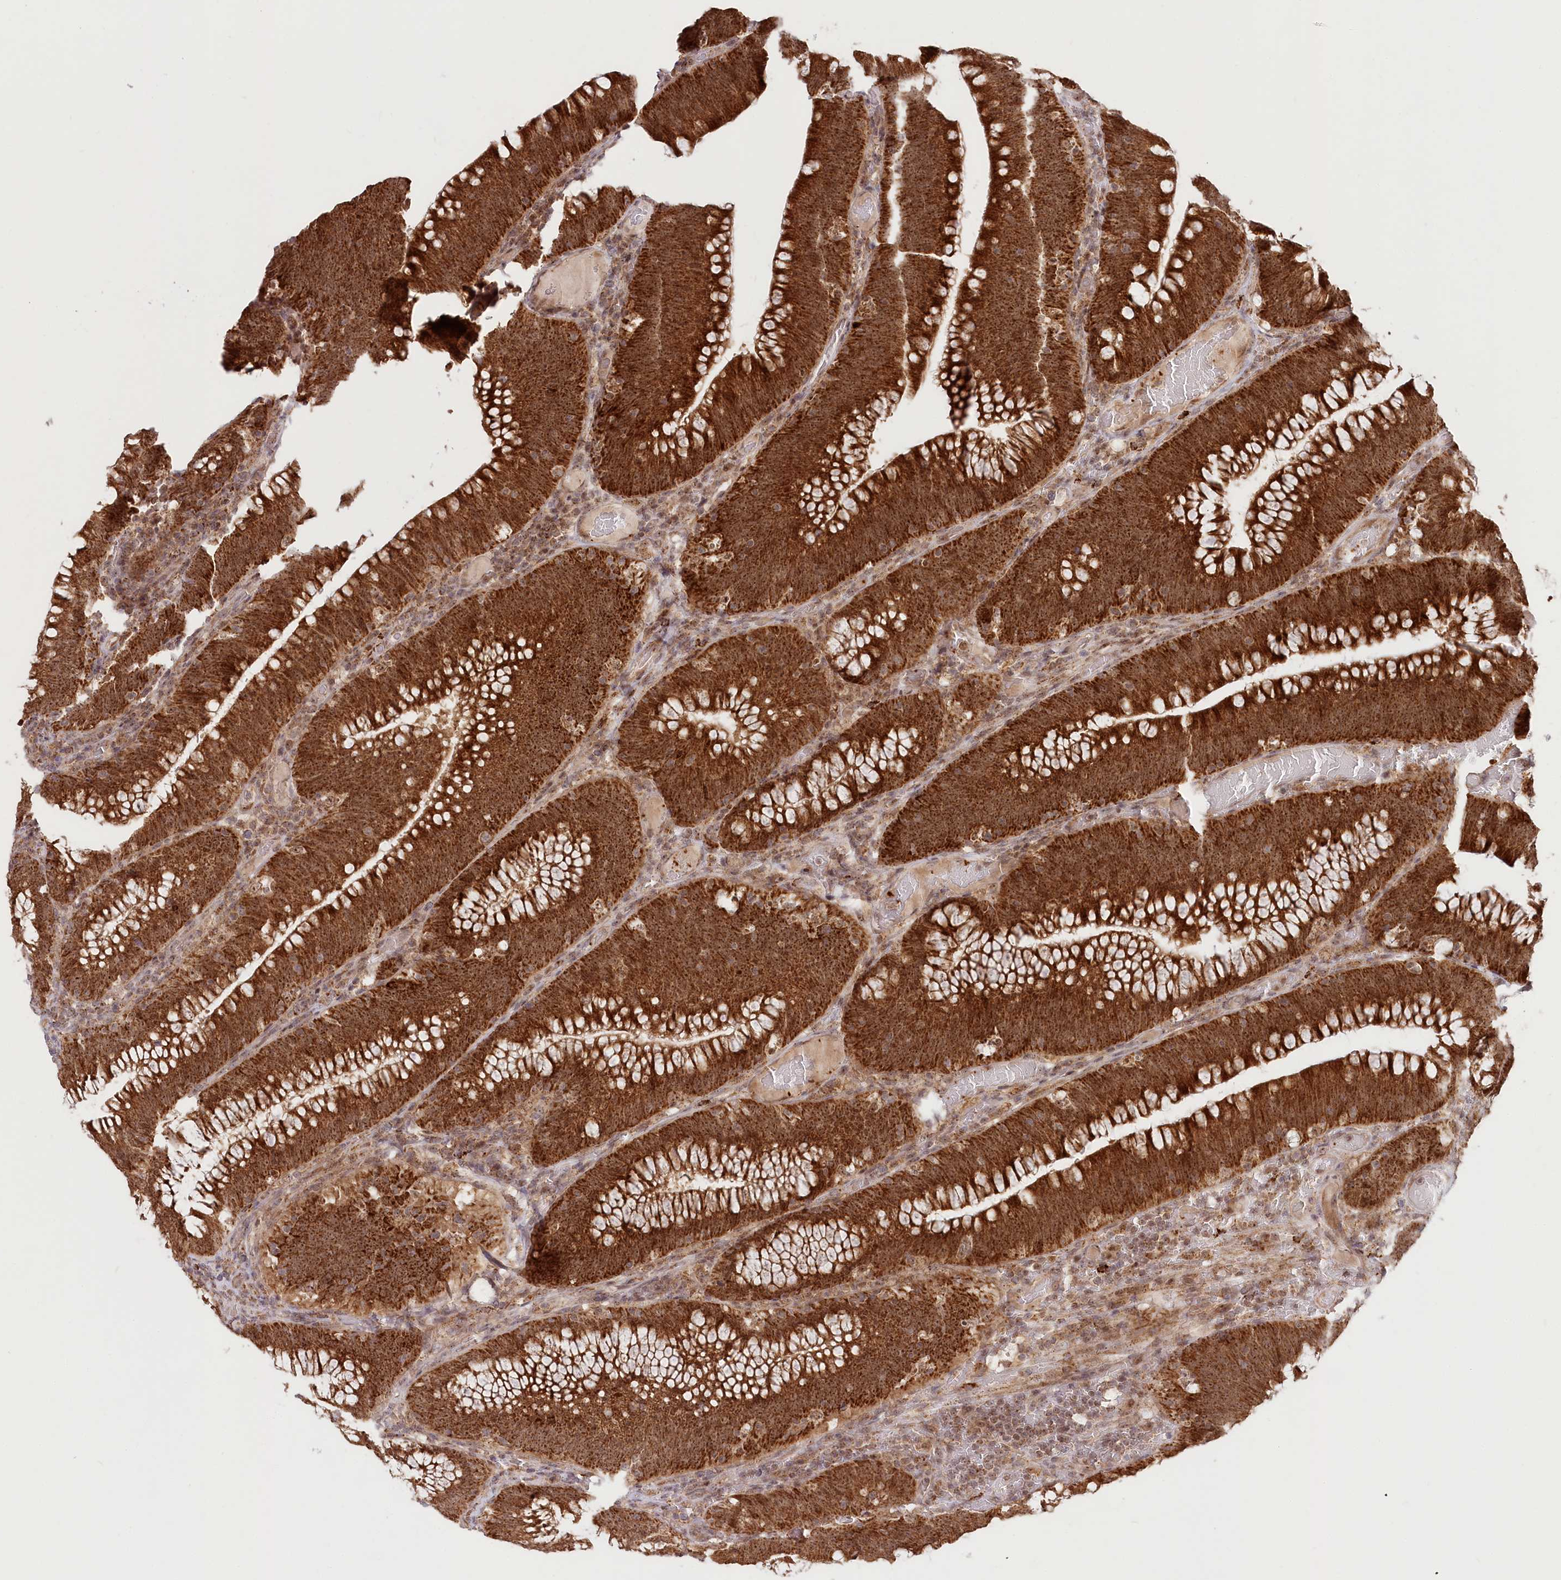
{"staining": {"intensity": "strong", "quantity": ">75%", "location": "cytoplasmic/membranous"}, "tissue": "colorectal cancer", "cell_type": "Tumor cells", "image_type": "cancer", "snomed": [{"axis": "morphology", "description": "Normal tissue, NOS"}, {"axis": "topography", "description": "Colon"}], "caption": "A high amount of strong cytoplasmic/membranous staining is present in approximately >75% of tumor cells in colorectal cancer tissue. Immunohistochemistry (ihc) stains the protein of interest in brown and the nuclei are stained blue.", "gene": "RTN4IP1", "patient": {"sex": "female", "age": 82}}